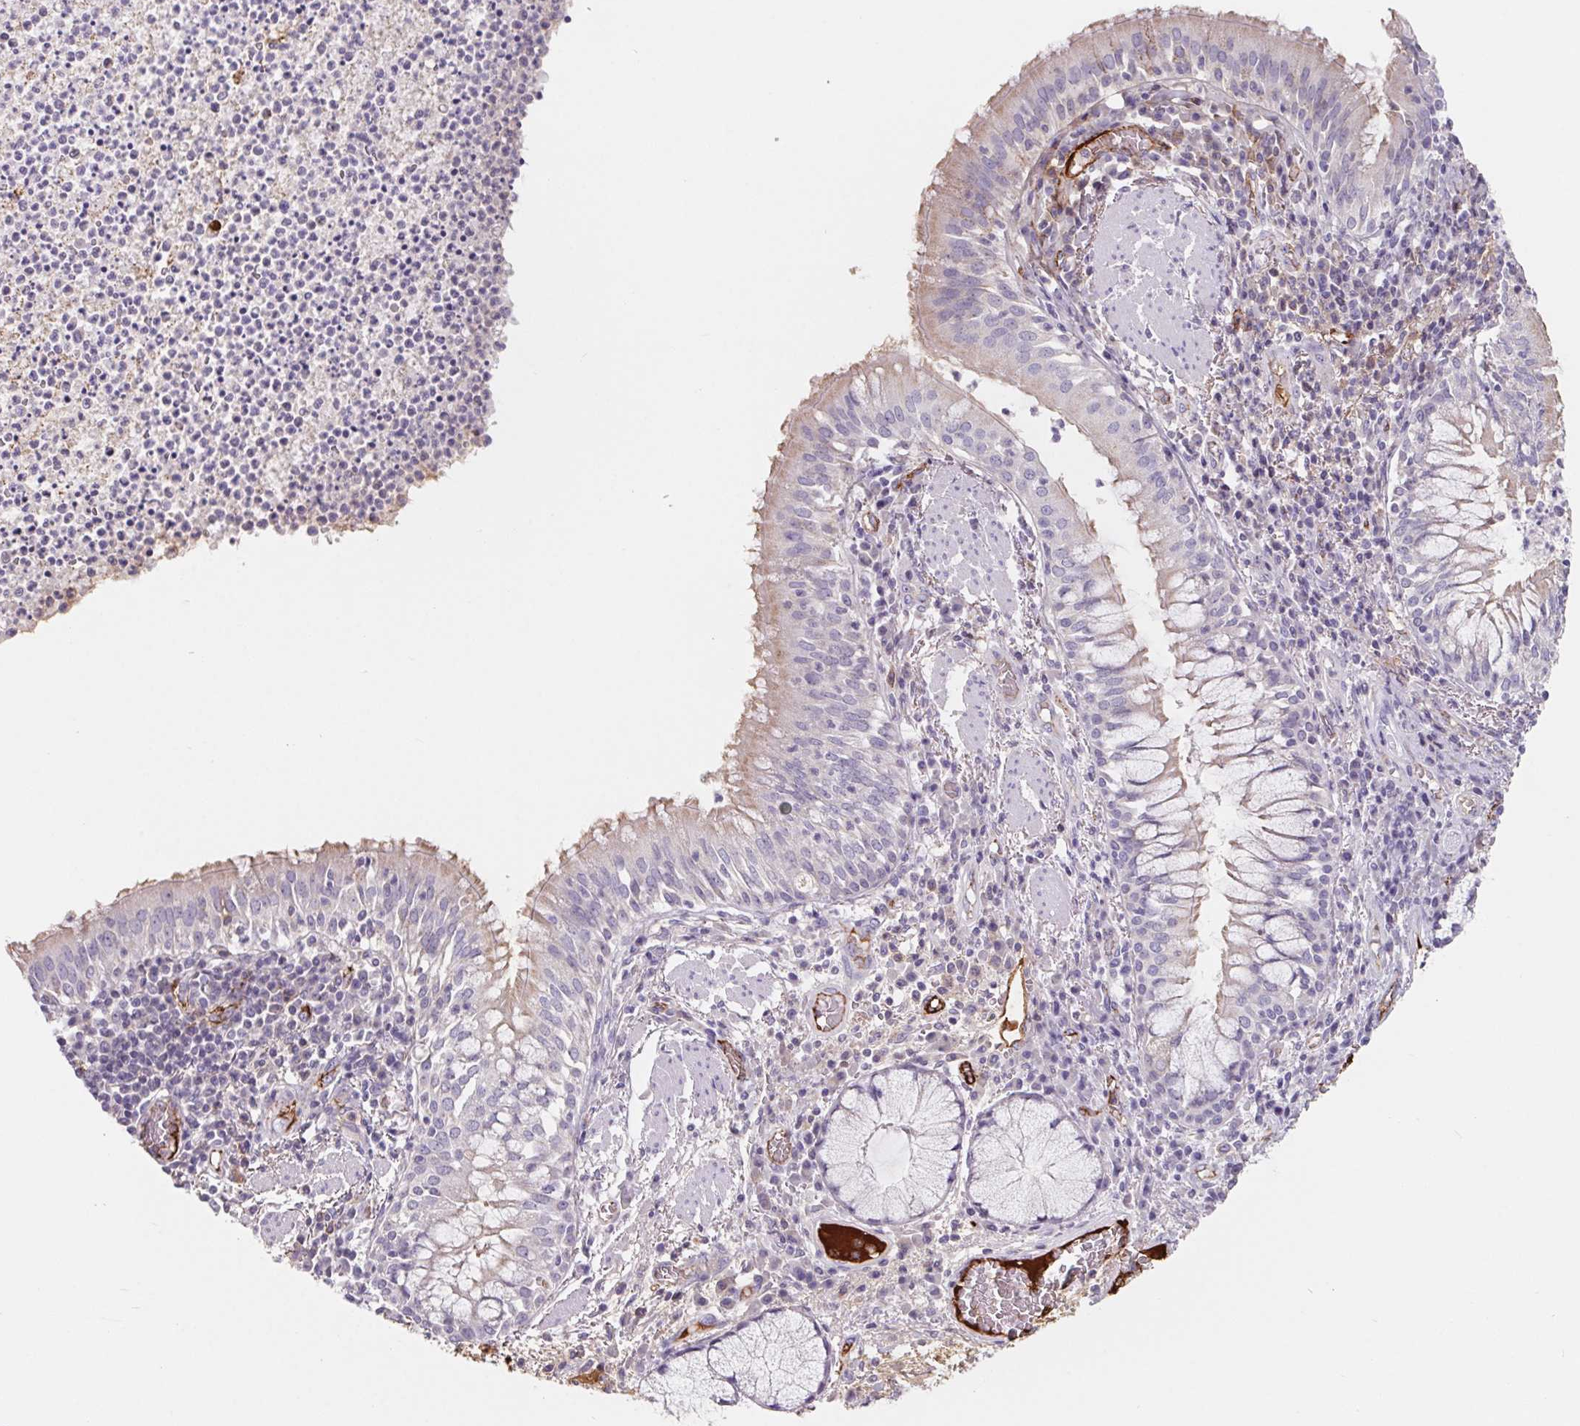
{"staining": {"intensity": "weak", "quantity": "25%-75%", "location": "cytoplasmic/membranous"}, "tissue": "bronchus", "cell_type": "Respiratory epithelial cells", "image_type": "normal", "snomed": [{"axis": "morphology", "description": "Normal tissue, NOS"}, {"axis": "topography", "description": "Lymph node"}, {"axis": "topography", "description": "Bronchus"}], "caption": "Immunohistochemical staining of normal bronchus shows 25%-75% levels of weak cytoplasmic/membranous protein positivity in approximately 25%-75% of respiratory epithelial cells.", "gene": "LPA", "patient": {"sex": "male", "age": 56}}